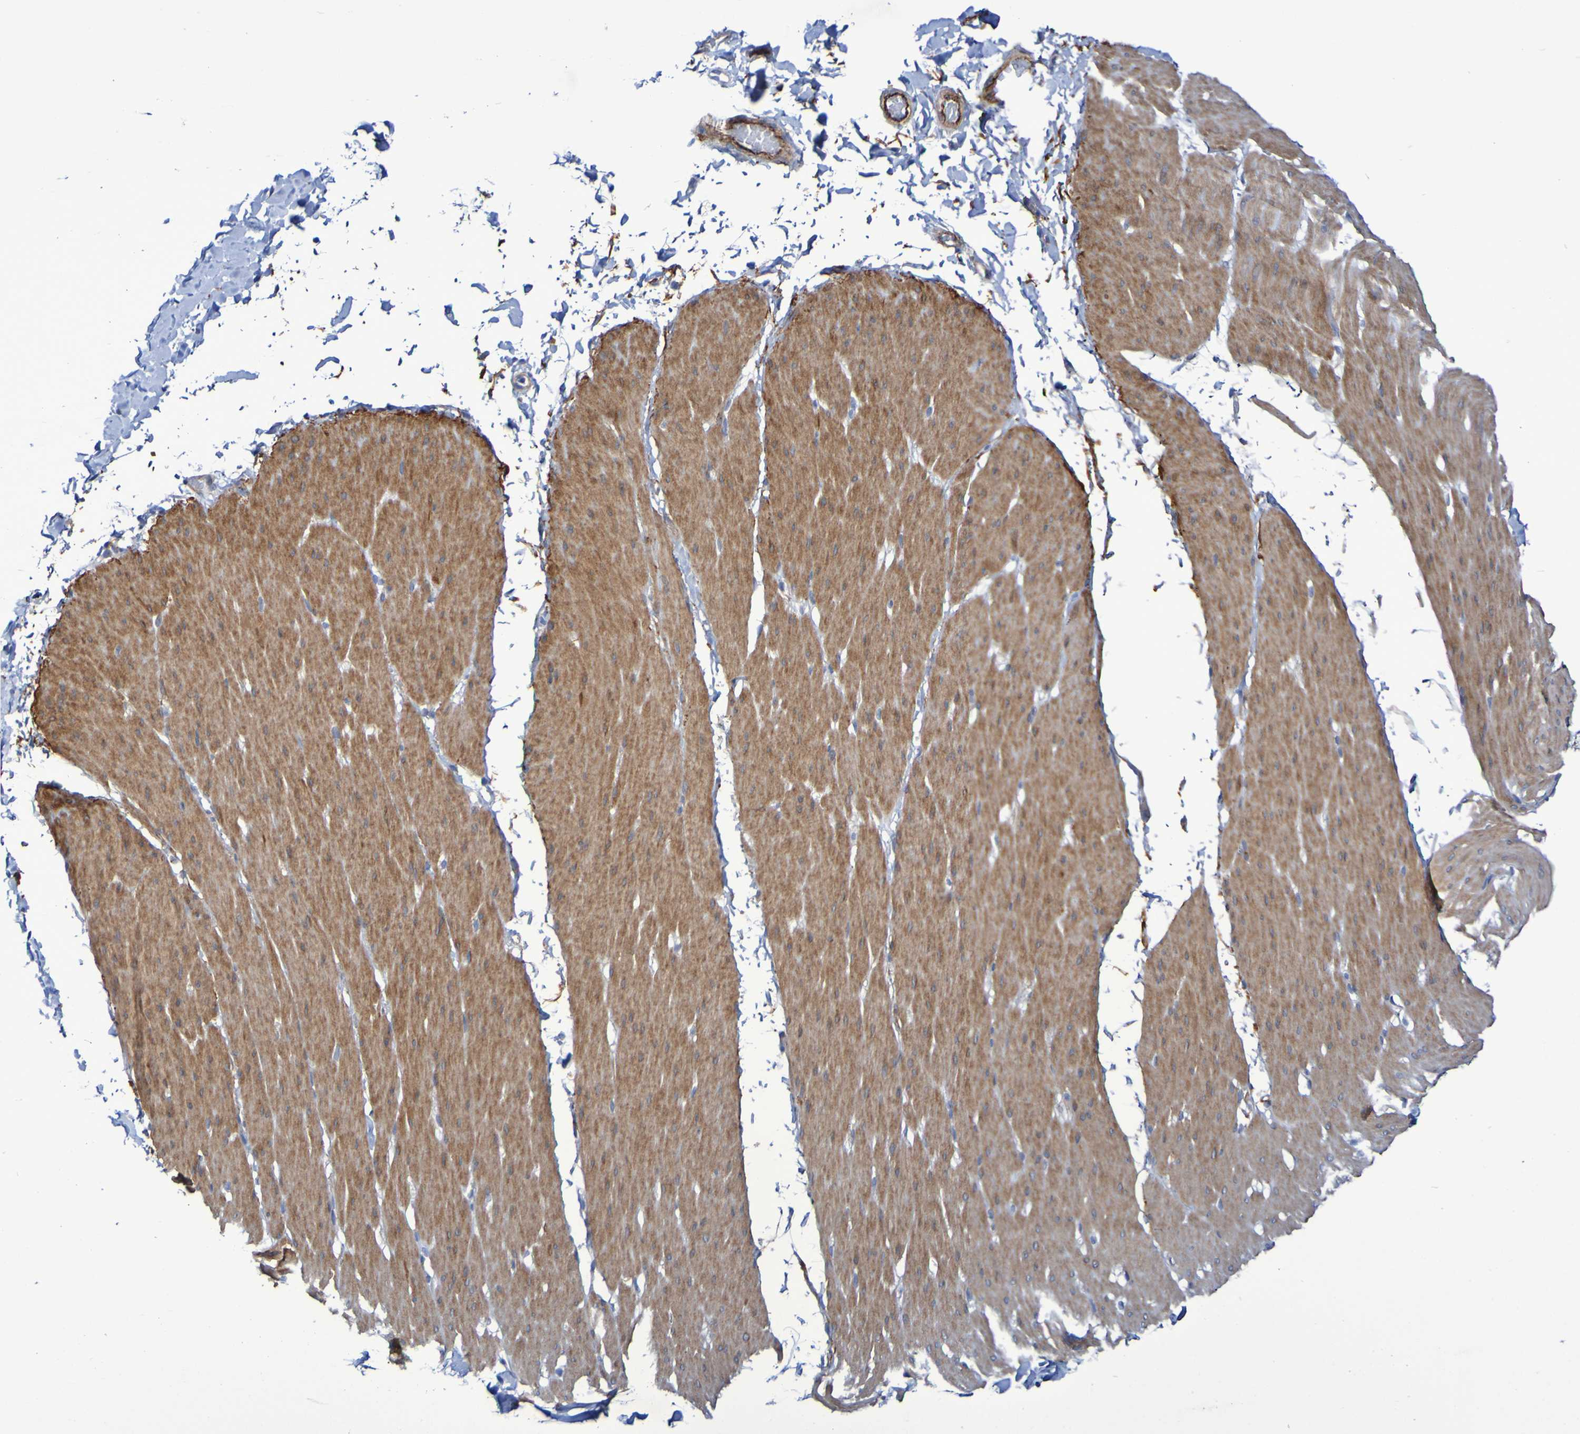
{"staining": {"intensity": "moderate", "quantity": ">75%", "location": "cytoplasmic/membranous"}, "tissue": "smooth muscle", "cell_type": "Smooth muscle cells", "image_type": "normal", "snomed": [{"axis": "morphology", "description": "Normal tissue, NOS"}, {"axis": "topography", "description": "Smooth muscle"}, {"axis": "topography", "description": "Colon"}], "caption": "Immunohistochemical staining of unremarkable human smooth muscle demonstrates moderate cytoplasmic/membranous protein staining in approximately >75% of smooth muscle cells.", "gene": "LPP", "patient": {"sex": "male", "age": 67}}